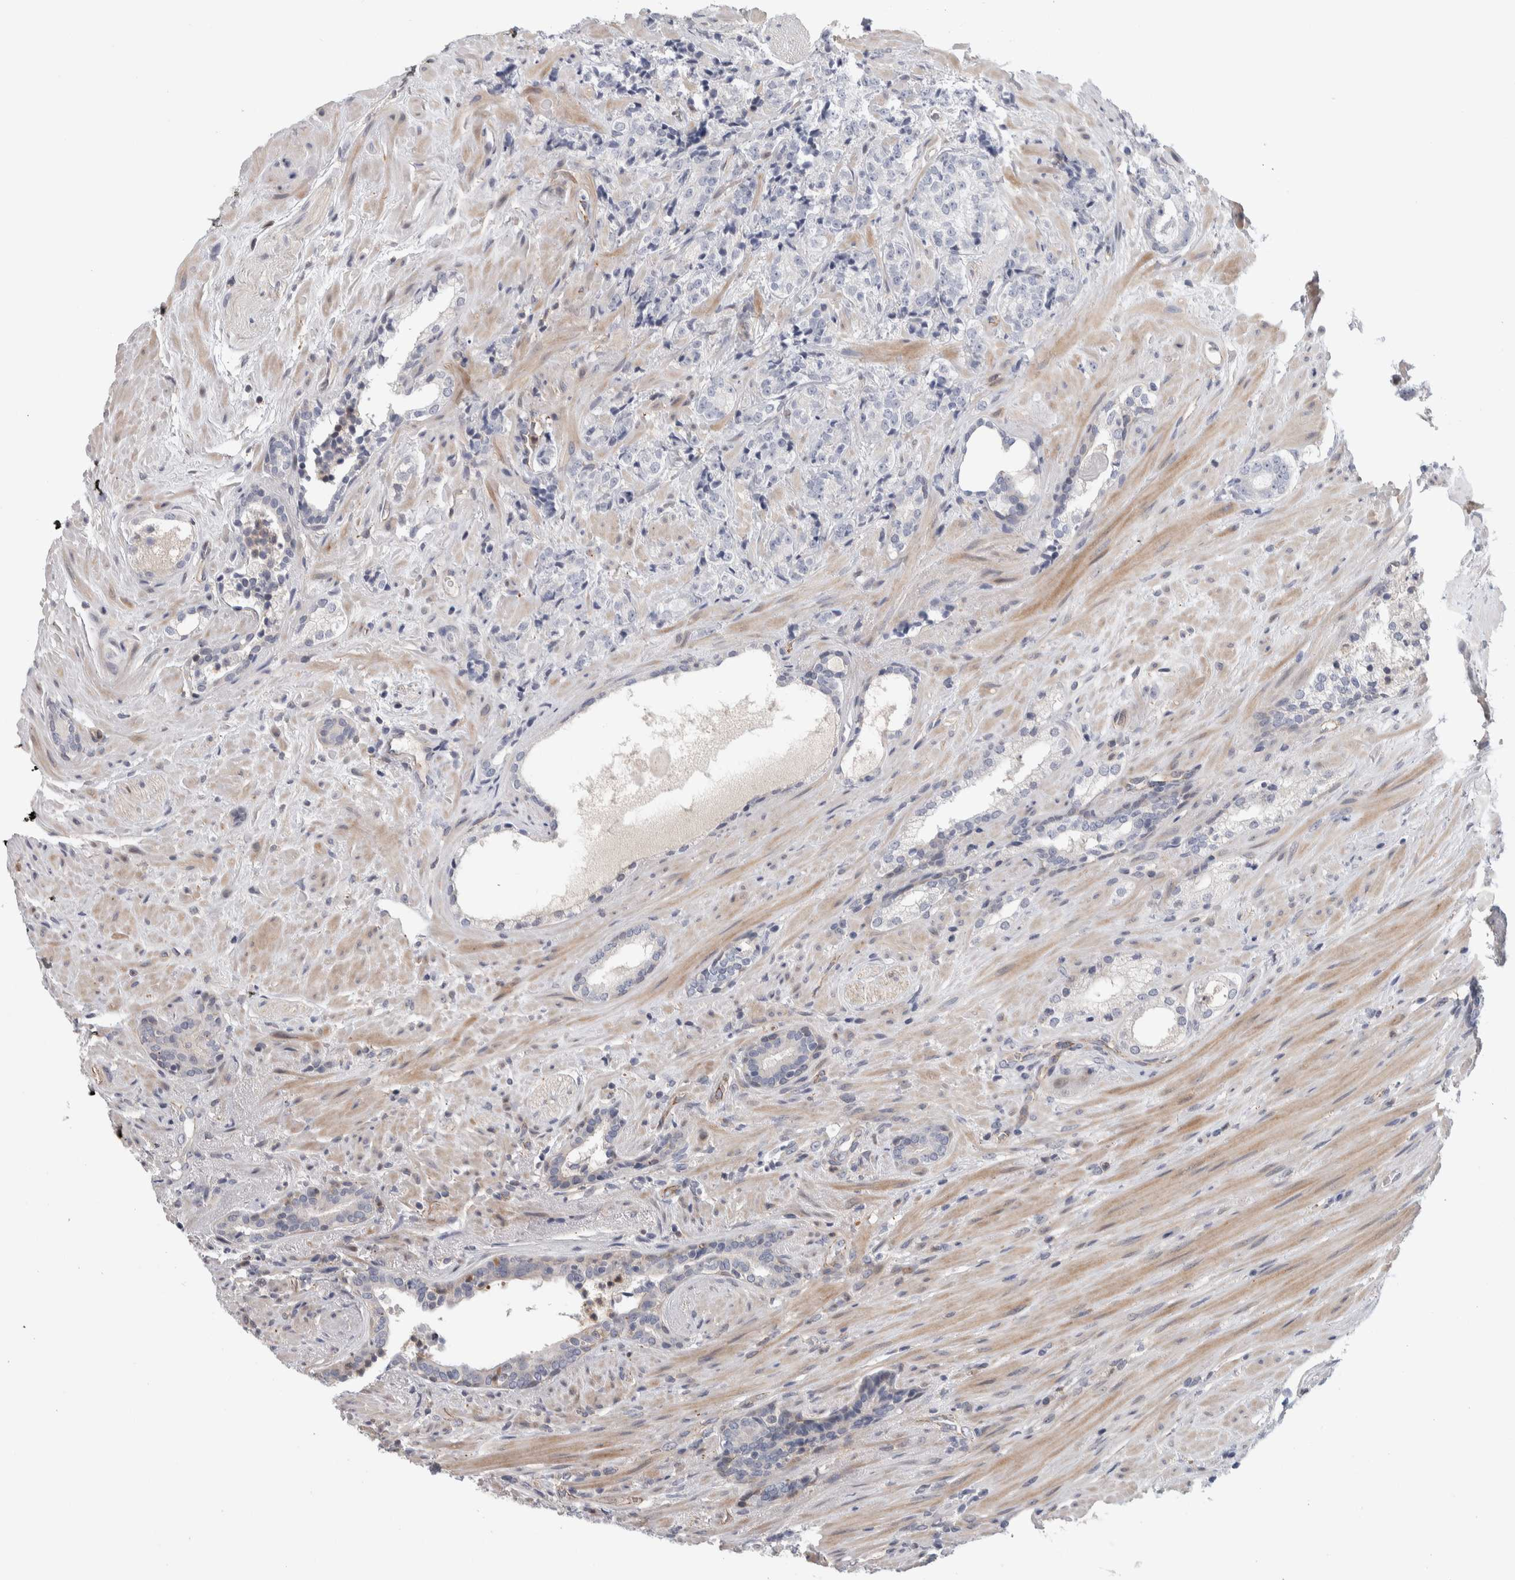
{"staining": {"intensity": "negative", "quantity": "none", "location": "none"}, "tissue": "prostate cancer", "cell_type": "Tumor cells", "image_type": "cancer", "snomed": [{"axis": "morphology", "description": "Adenocarcinoma, High grade"}, {"axis": "topography", "description": "Prostate"}], "caption": "There is no significant expression in tumor cells of prostate high-grade adenocarcinoma. (DAB (3,3'-diaminobenzidine) IHC with hematoxylin counter stain).", "gene": "ZNF862", "patient": {"sex": "male", "age": 71}}